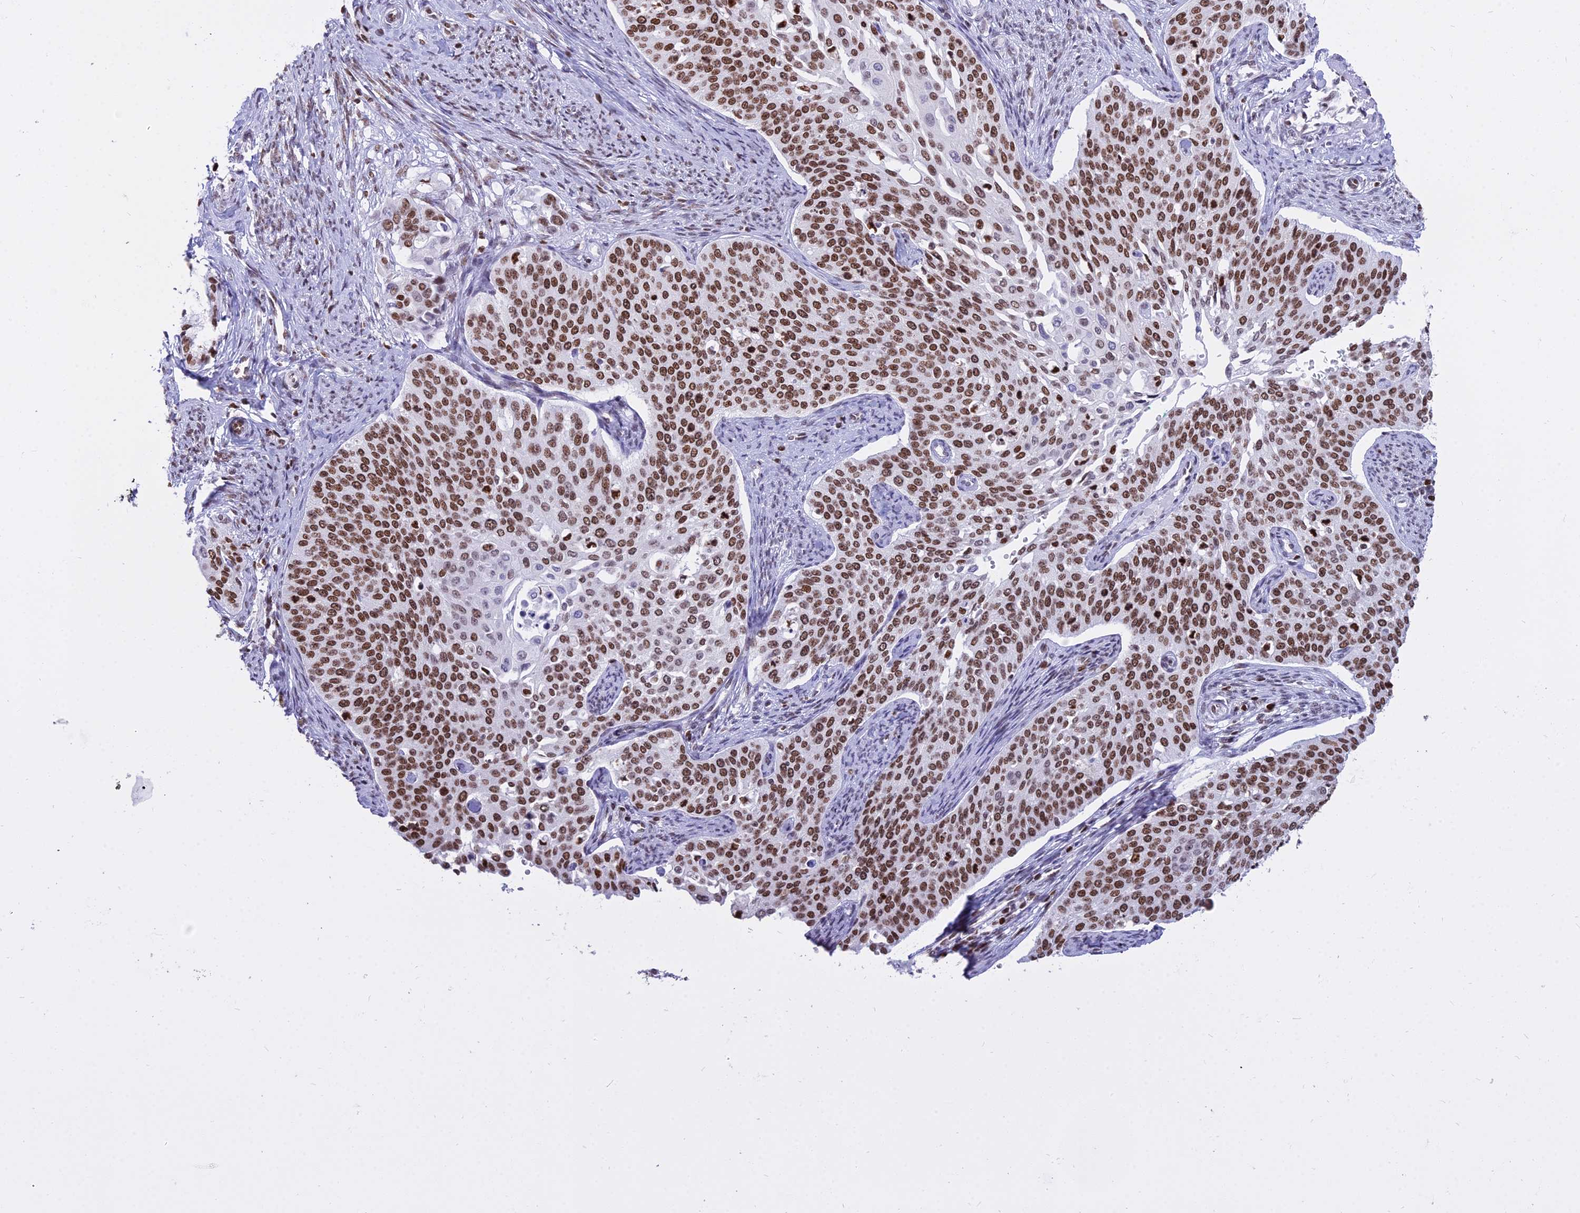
{"staining": {"intensity": "strong", "quantity": ">75%", "location": "nuclear"}, "tissue": "cervical cancer", "cell_type": "Tumor cells", "image_type": "cancer", "snomed": [{"axis": "morphology", "description": "Squamous cell carcinoma, NOS"}, {"axis": "topography", "description": "Cervix"}], "caption": "Immunohistochemical staining of squamous cell carcinoma (cervical) displays strong nuclear protein staining in approximately >75% of tumor cells. (DAB (3,3'-diaminobenzidine) IHC with brightfield microscopy, high magnification).", "gene": "PARP1", "patient": {"sex": "female", "age": 44}}